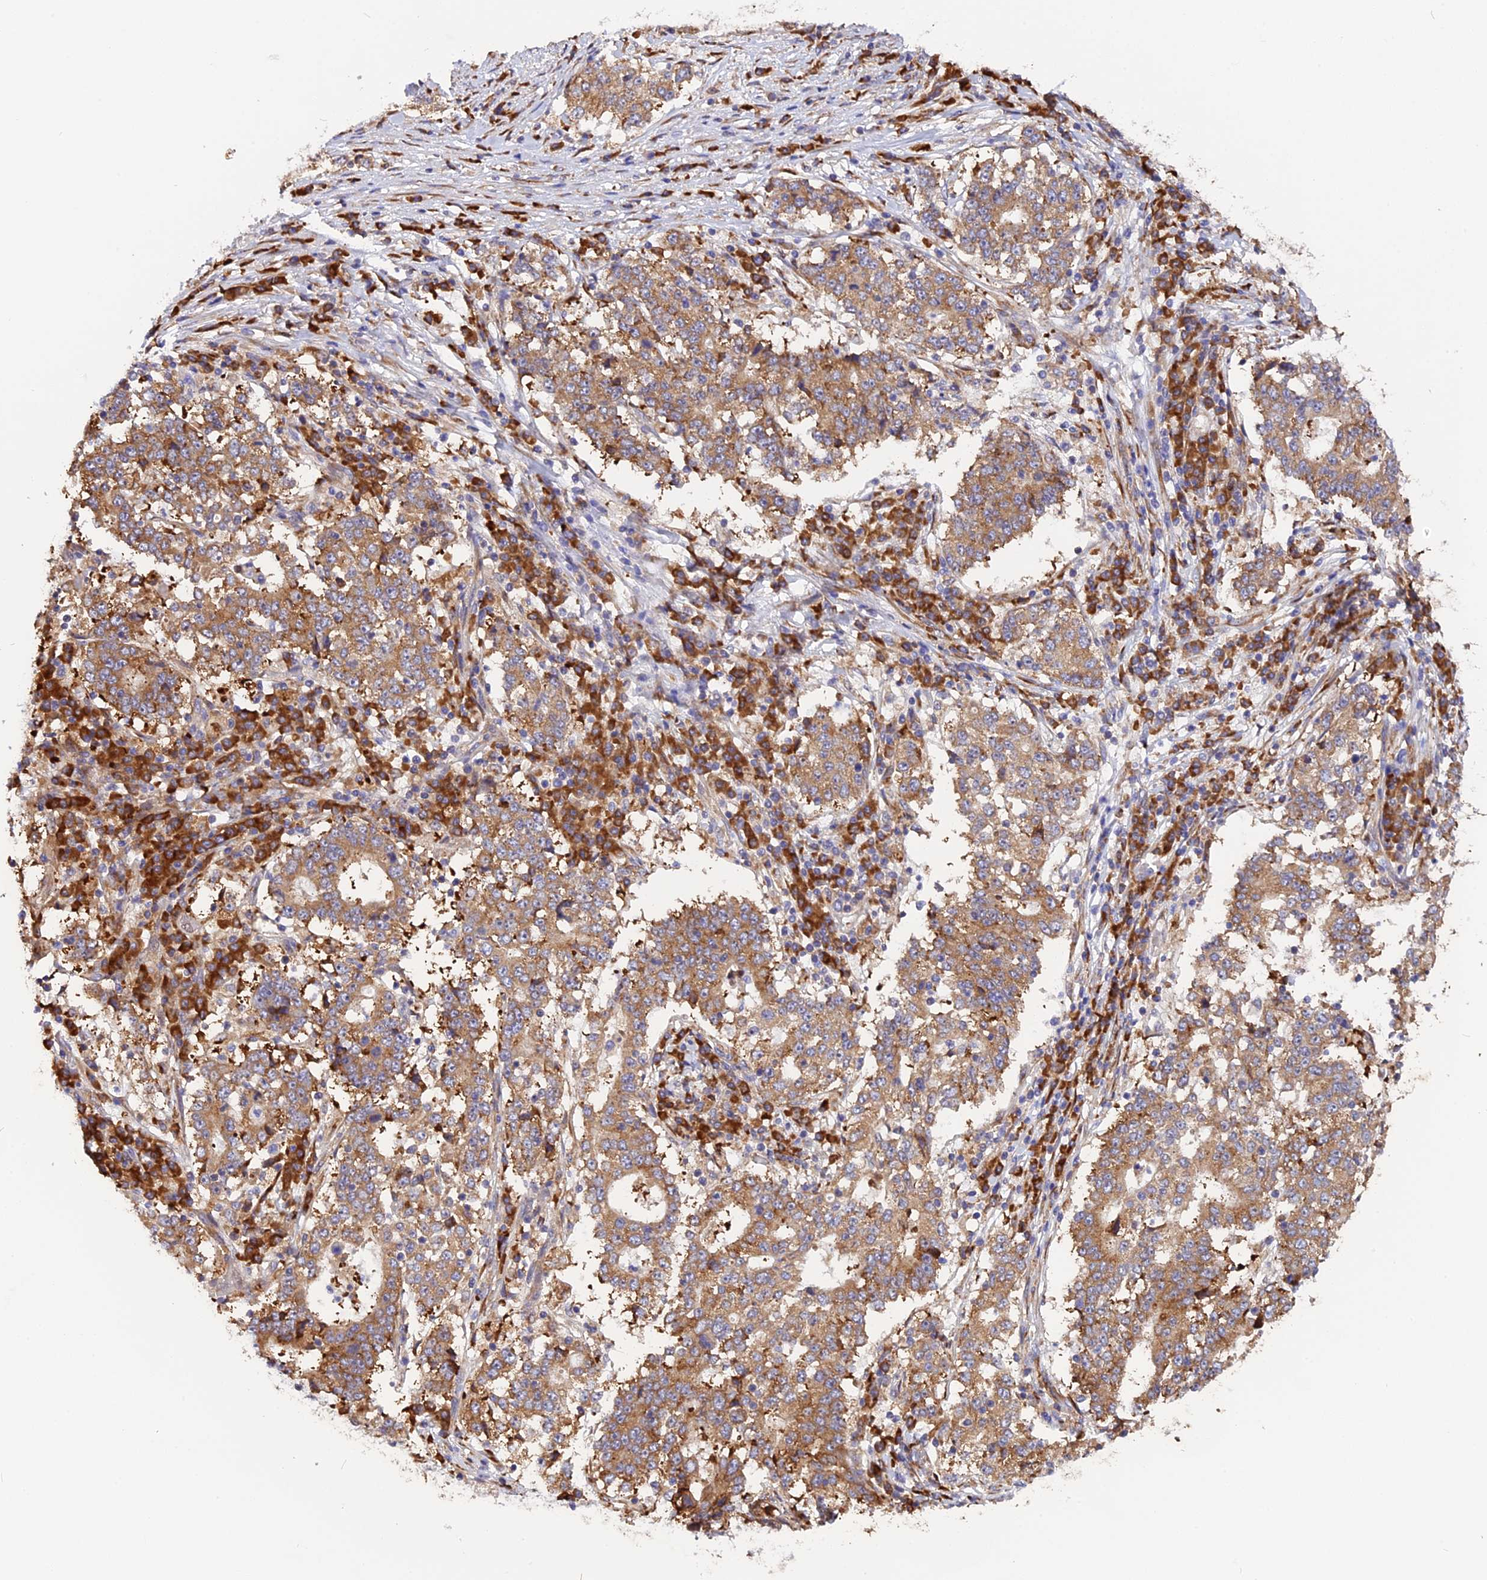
{"staining": {"intensity": "moderate", "quantity": ">75%", "location": "cytoplasmic/membranous"}, "tissue": "stomach cancer", "cell_type": "Tumor cells", "image_type": "cancer", "snomed": [{"axis": "morphology", "description": "Adenocarcinoma, NOS"}, {"axis": "topography", "description": "Stomach"}], "caption": "This photomicrograph exhibits IHC staining of stomach cancer (adenocarcinoma), with medium moderate cytoplasmic/membranous positivity in approximately >75% of tumor cells.", "gene": "GNPTAB", "patient": {"sex": "male", "age": 59}}